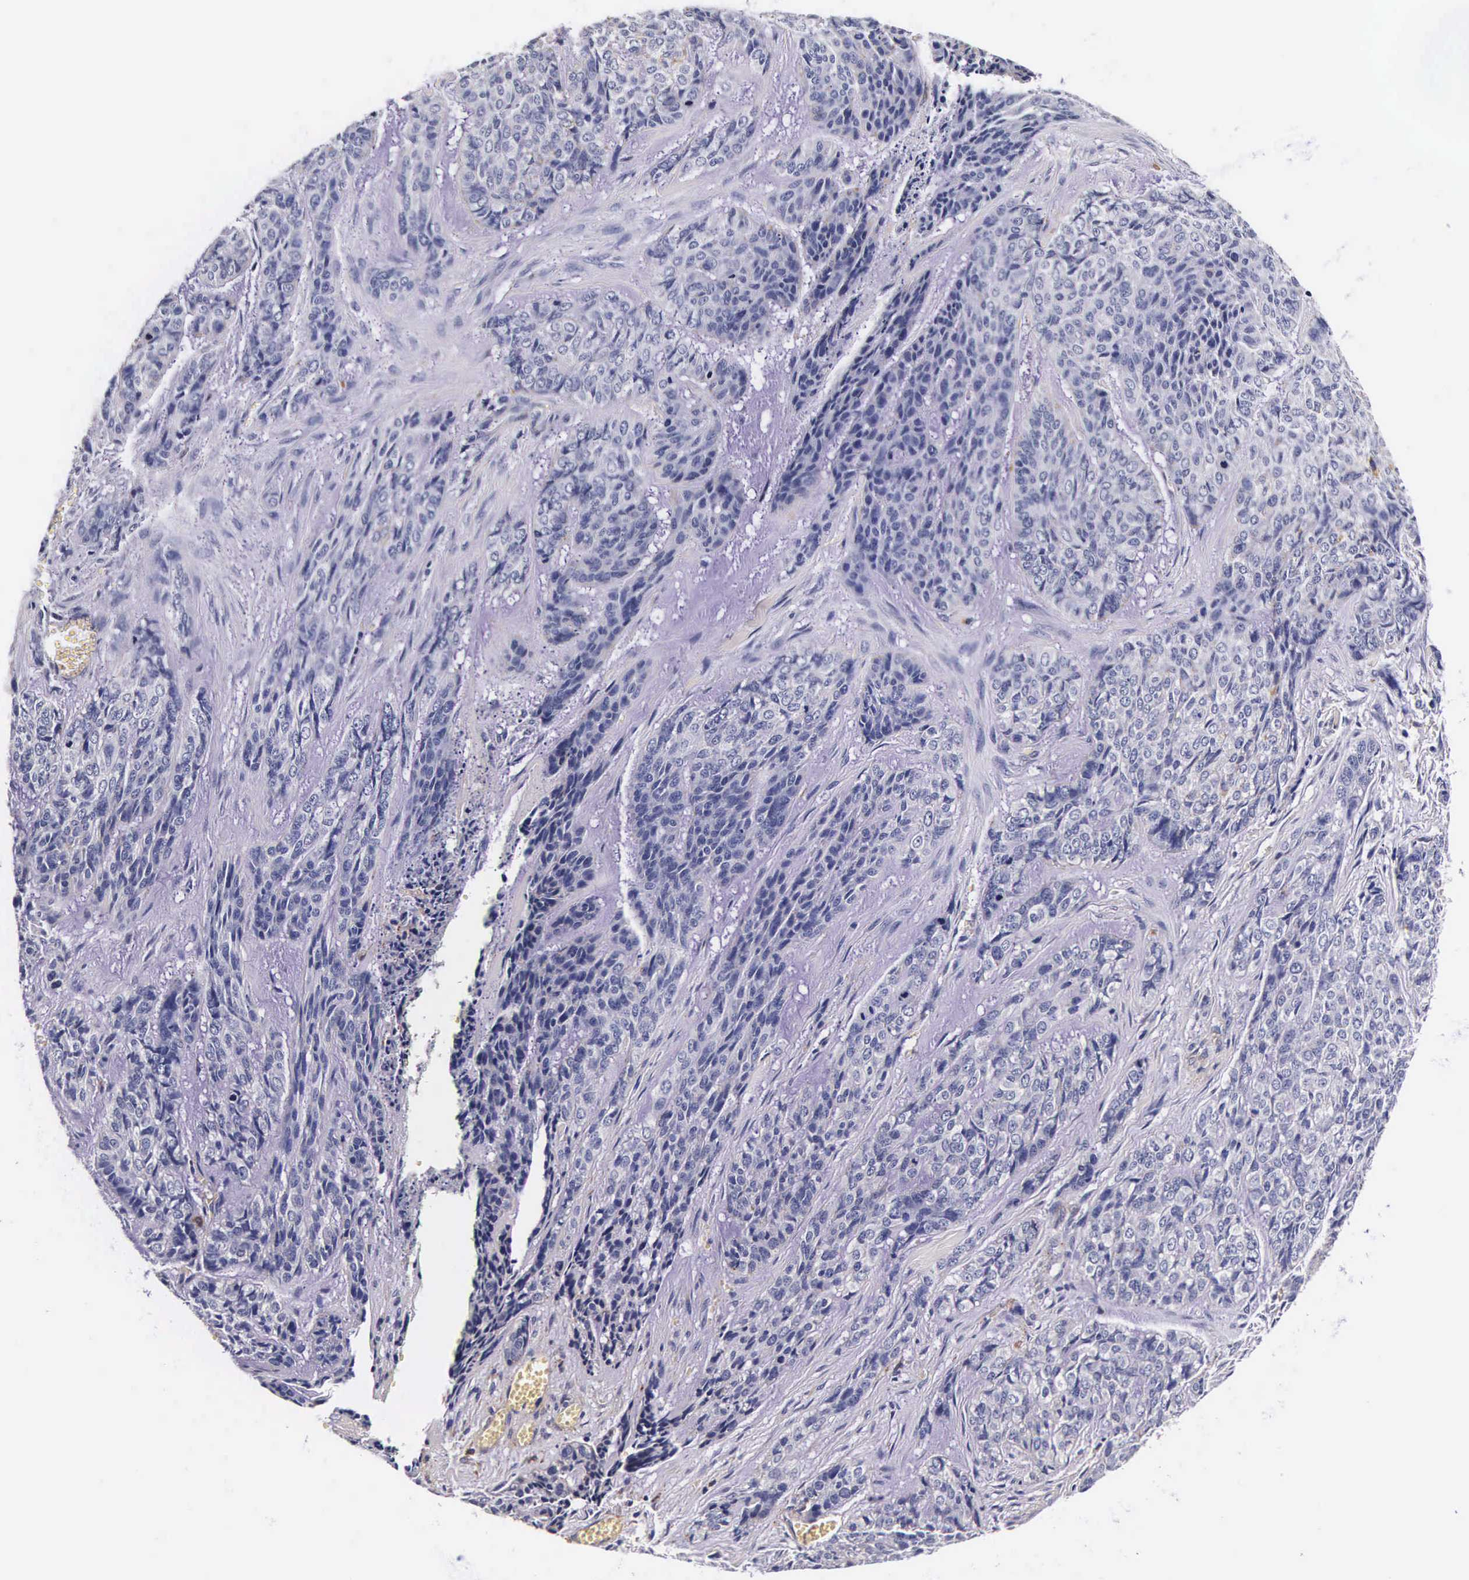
{"staining": {"intensity": "negative", "quantity": "none", "location": "none"}, "tissue": "skin cancer", "cell_type": "Tumor cells", "image_type": "cancer", "snomed": [{"axis": "morphology", "description": "Normal tissue, NOS"}, {"axis": "morphology", "description": "Basal cell carcinoma"}, {"axis": "topography", "description": "Skin"}], "caption": "Skin basal cell carcinoma stained for a protein using immunohistochemistry (IHC) shows no staining tumor cells.", "gene": "CTSB", "patient": {"sex": "female", "age": 65}}